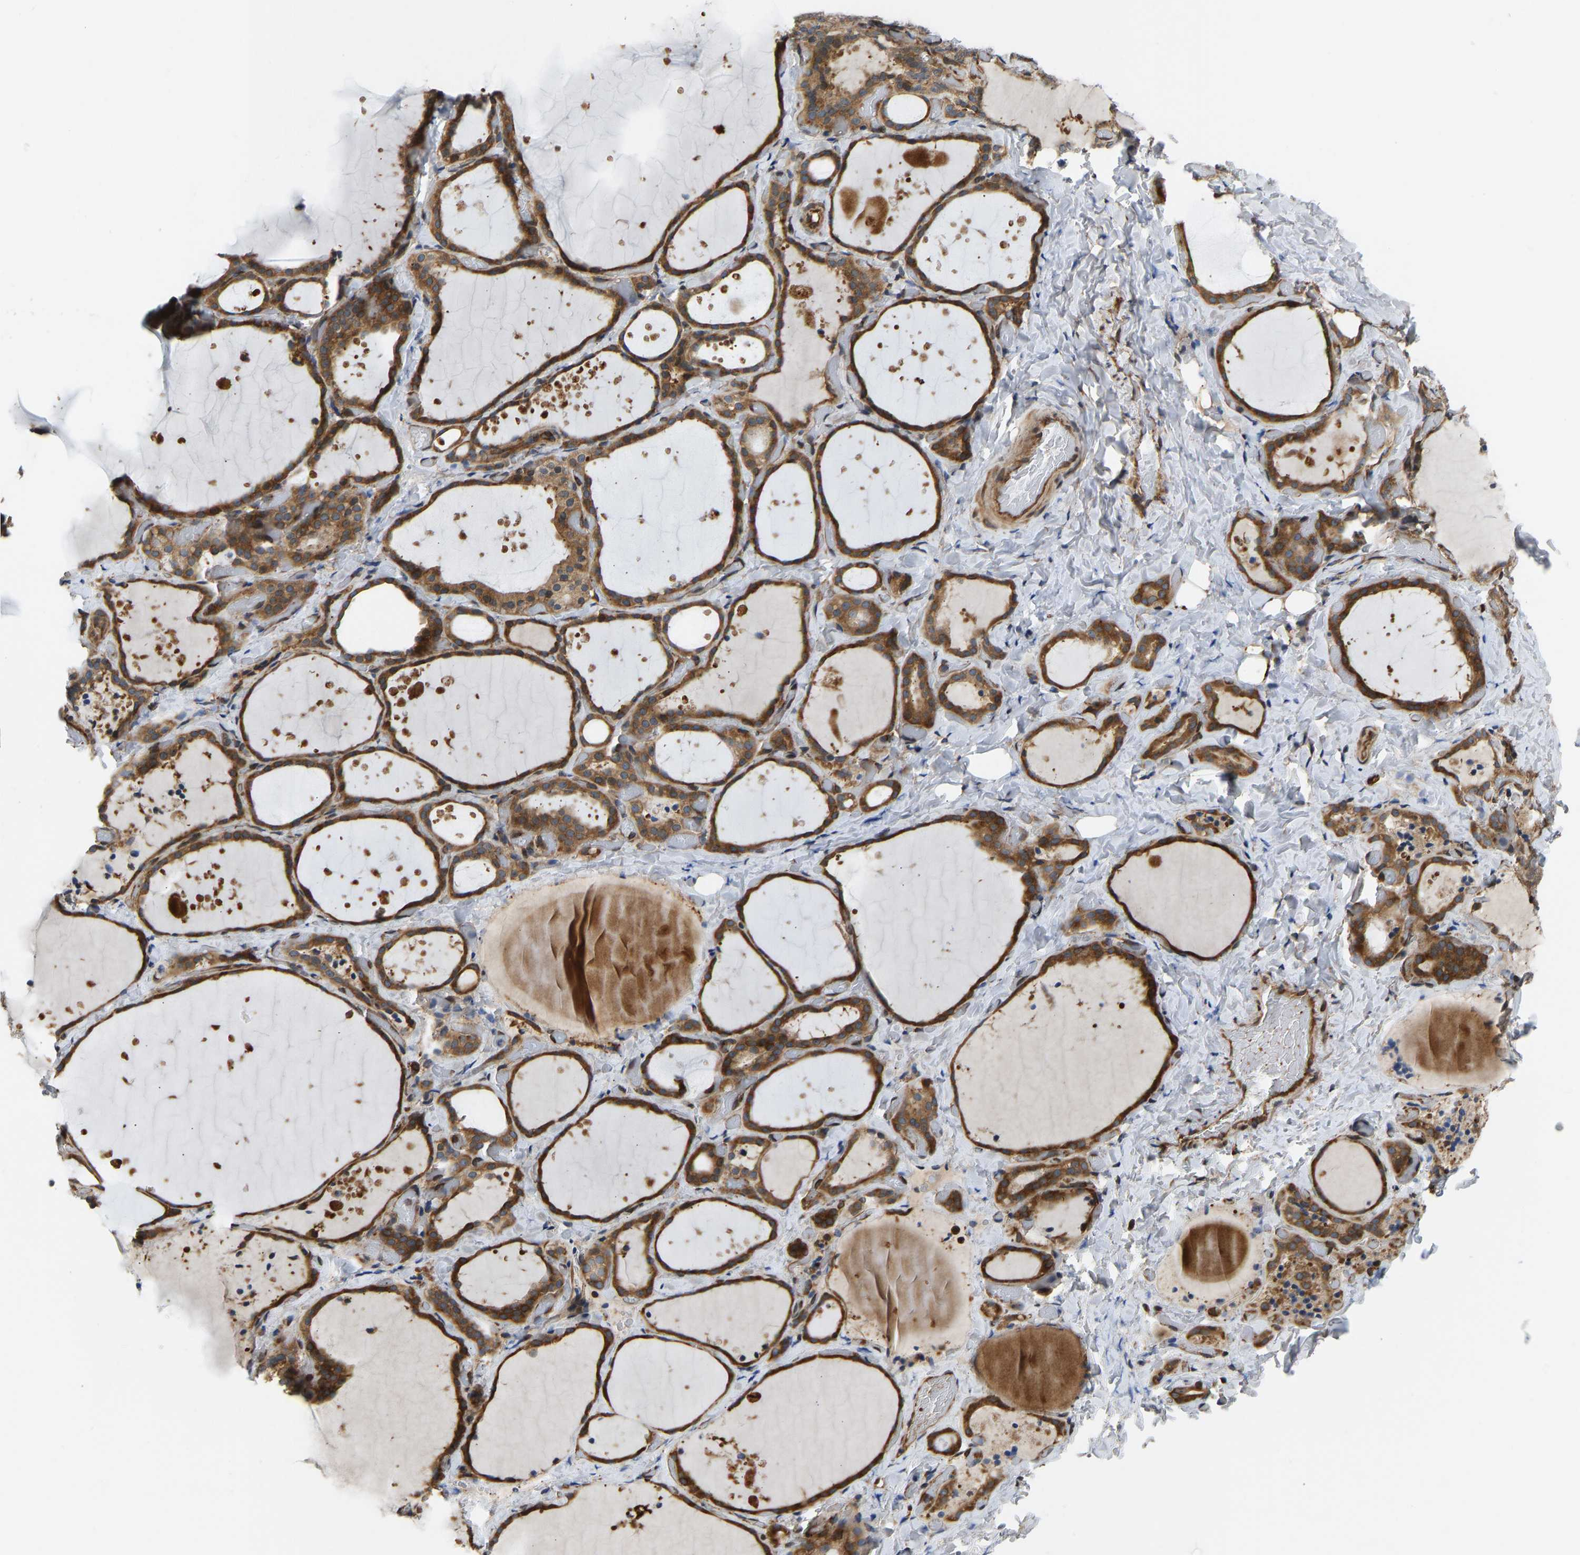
{"staining": {"intensity": "moderate", "quantity": ">75%", "location": "cytoplasmic/membranous"}, "tissue": "thyroid gland", "cell_type": "Glandular cells", "image_type": "normal", "snomed": [{"axis": "morphology", "description": "Normal tissue, NOS"}, {"axis": "topography", "description": "Thyroid gland"}], "caption": "Thyroid gland stained with a brown dye shows moderate cytoplasmic/membranous positive expression in approximately >75% of glandular cells.", "gene": "RASGRF2", "patient": {"sex": "female", "age": 44}}